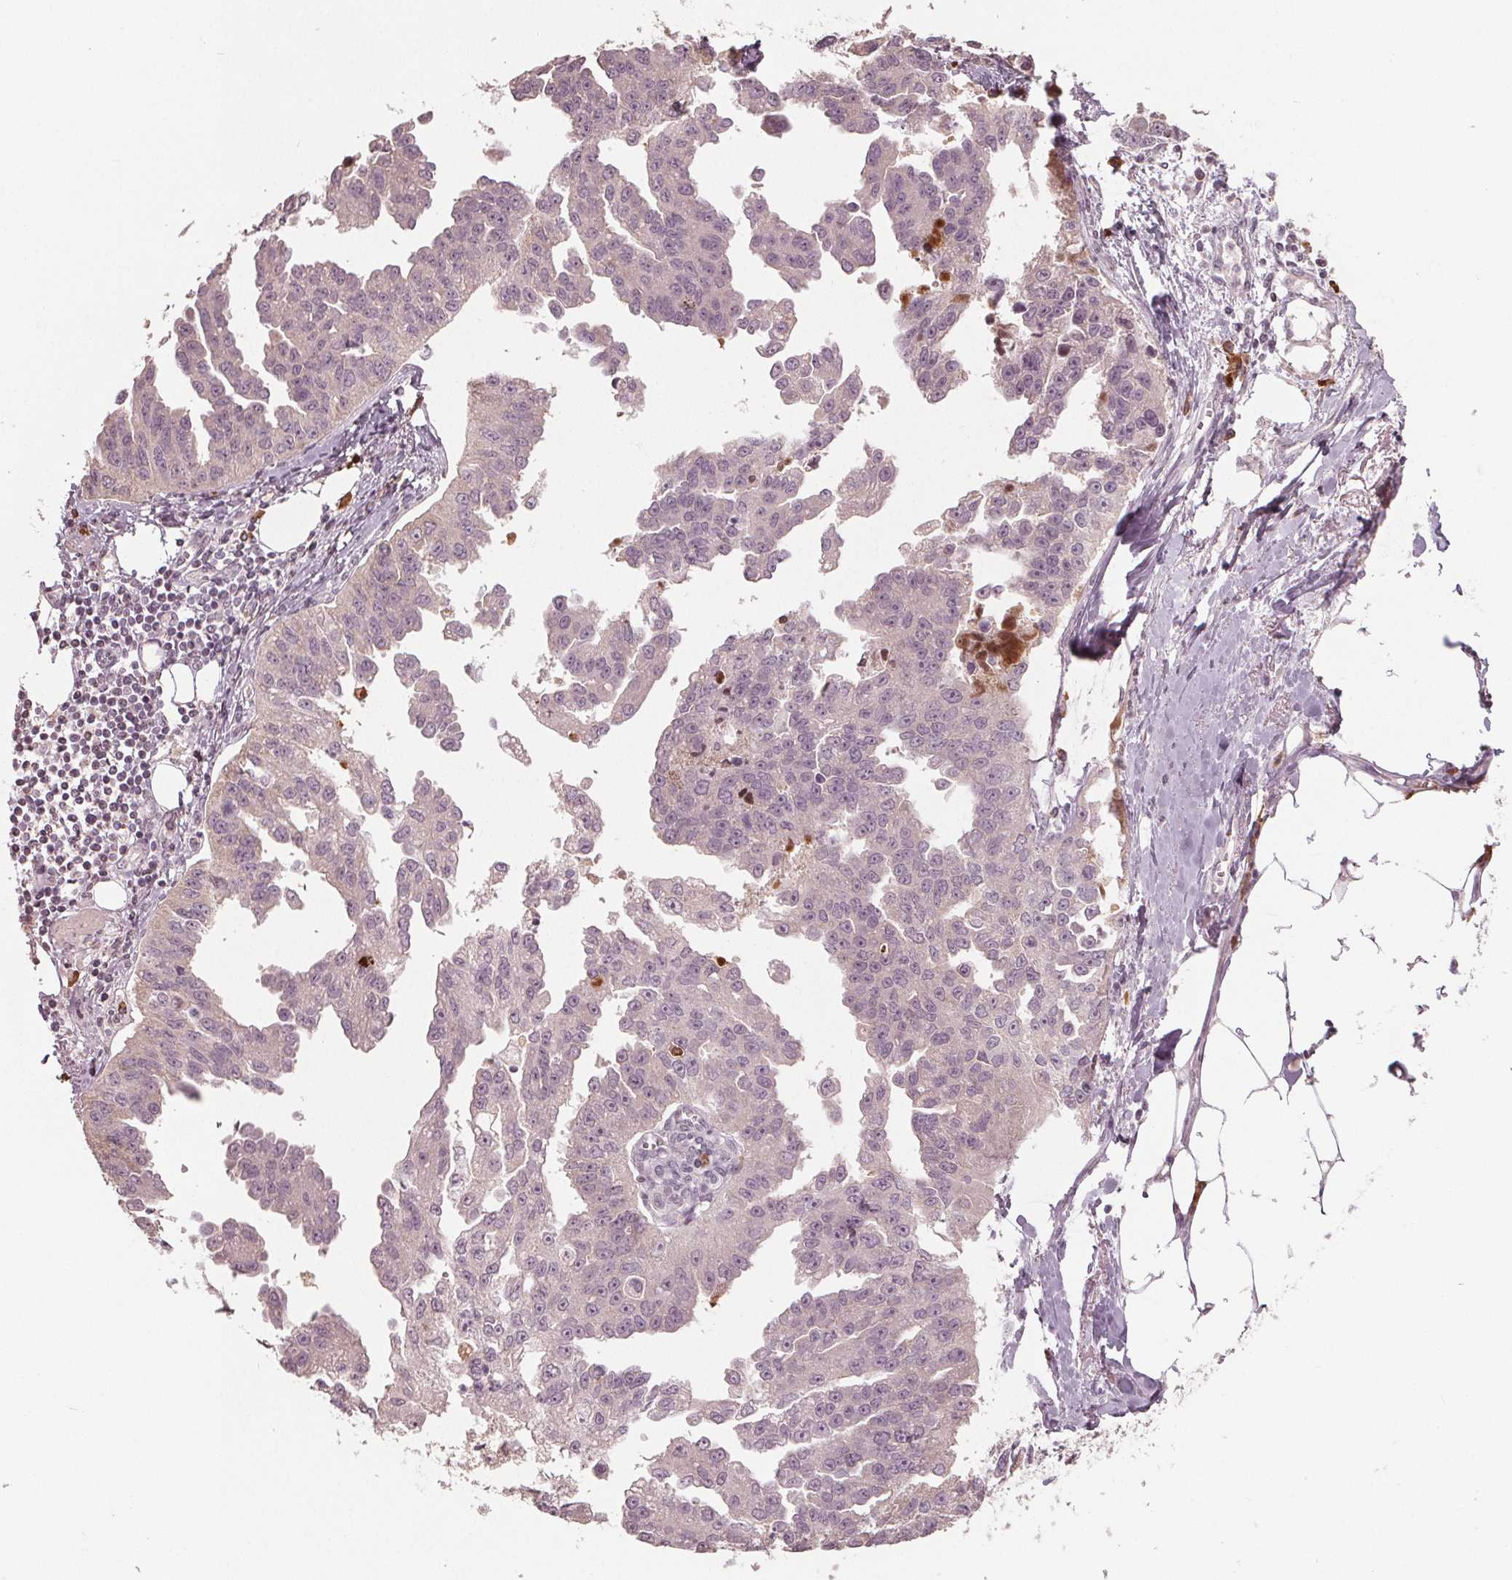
{"staining": {"intensity": "negative", "quantity": "none", "location": "none"}, "tissue": "ovarian cancer", "cell_type": "Tumor cells", "image_type": "cancer", "snomed": [{"axis": "morphology", "description": "Cystadenocarcinoma, serous, NOS"}, {"axis": "topography", "description": "Ovary"}], "caption": "The photomicrograph shows no significant positivity in tumor cells of ovarian cancer (serous cystadenocarcinoma).", "gene": "CXCL16", "patient": {"sex": "female", "age": 75}}